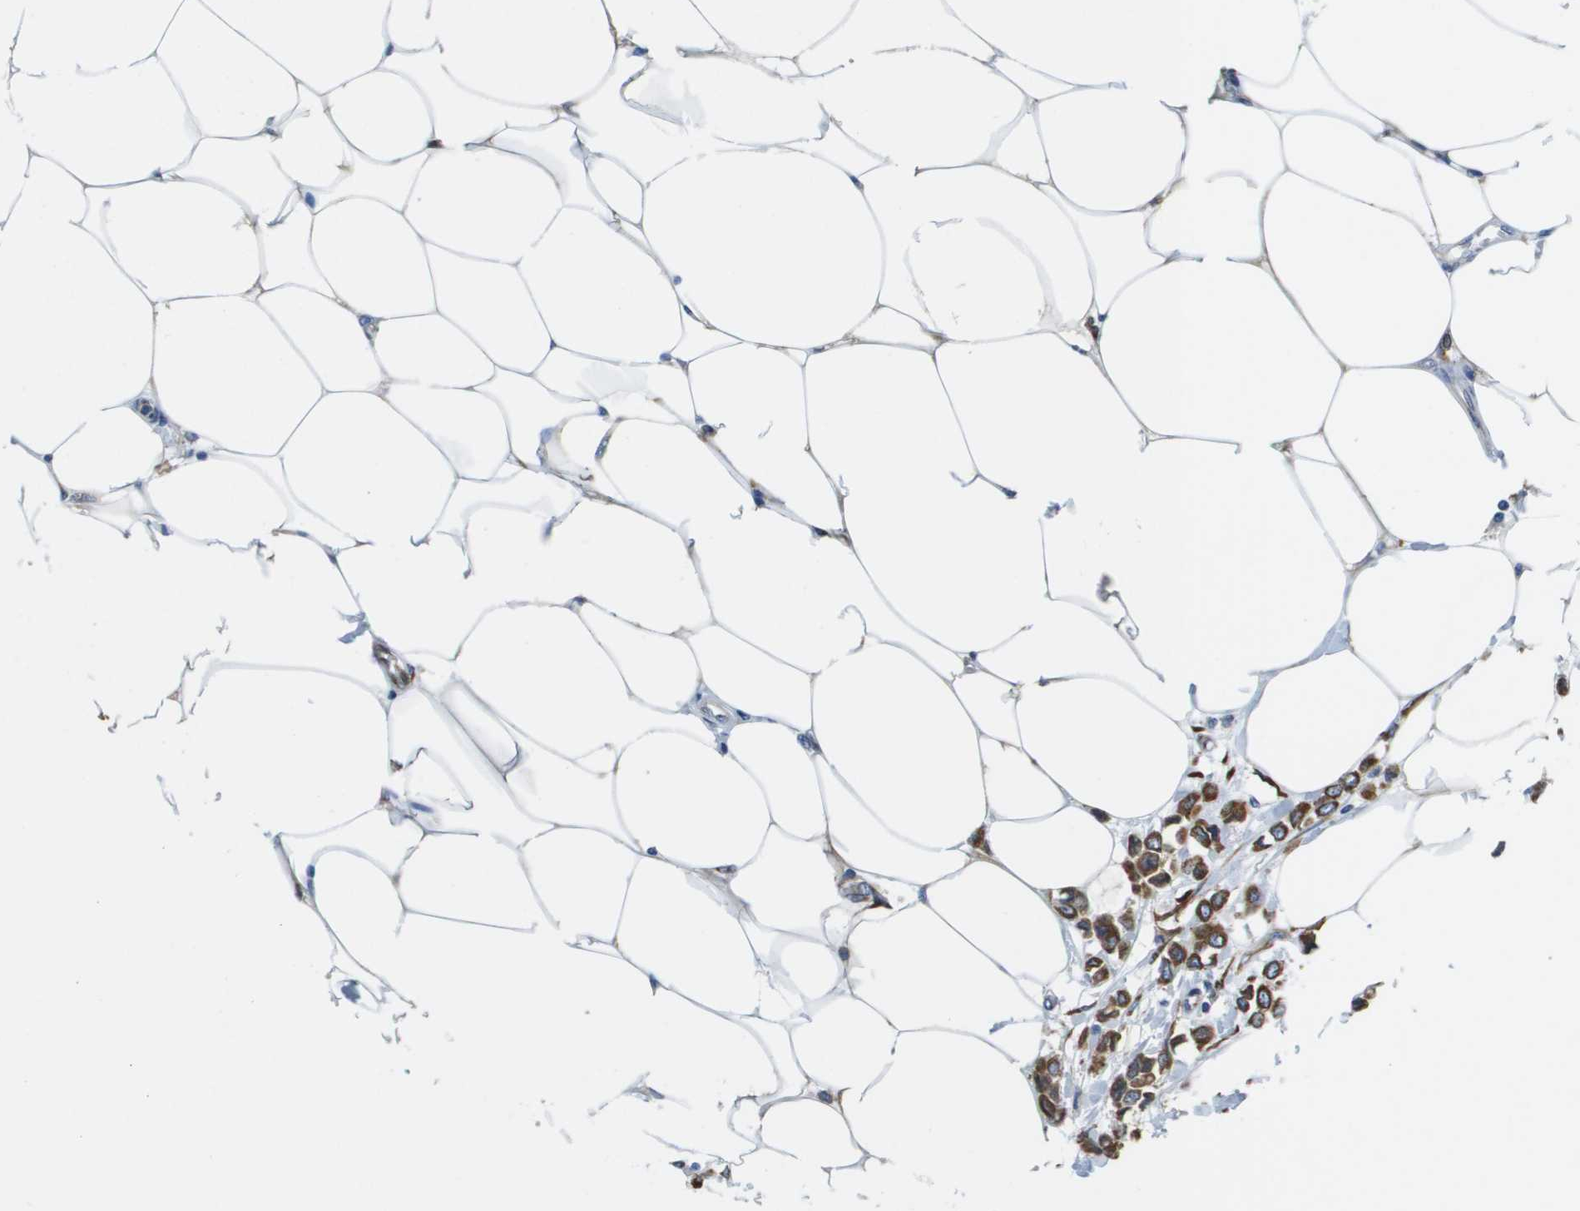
{"staining": {"intensity": "moderate", "quantity": ">75%", "location": "cytoplasmic/membranous"}, "tissue": "breast cancer", "cell_type": "Tumor cells", "image_type": "cancer", "snomed": [{"axis": "morphology", "description": "Lobular carcinoma"}, {"axis": "topography", "description": "Breast"}], "caption": "Tumor cells display medium levels of moderate cytoplasmic/membranous staining in approximately >75% of cells in human breast cancer (lobular carcinoma).", "gene": "ST3GAL2", "patient": {"sex": "female", "age": 51}}